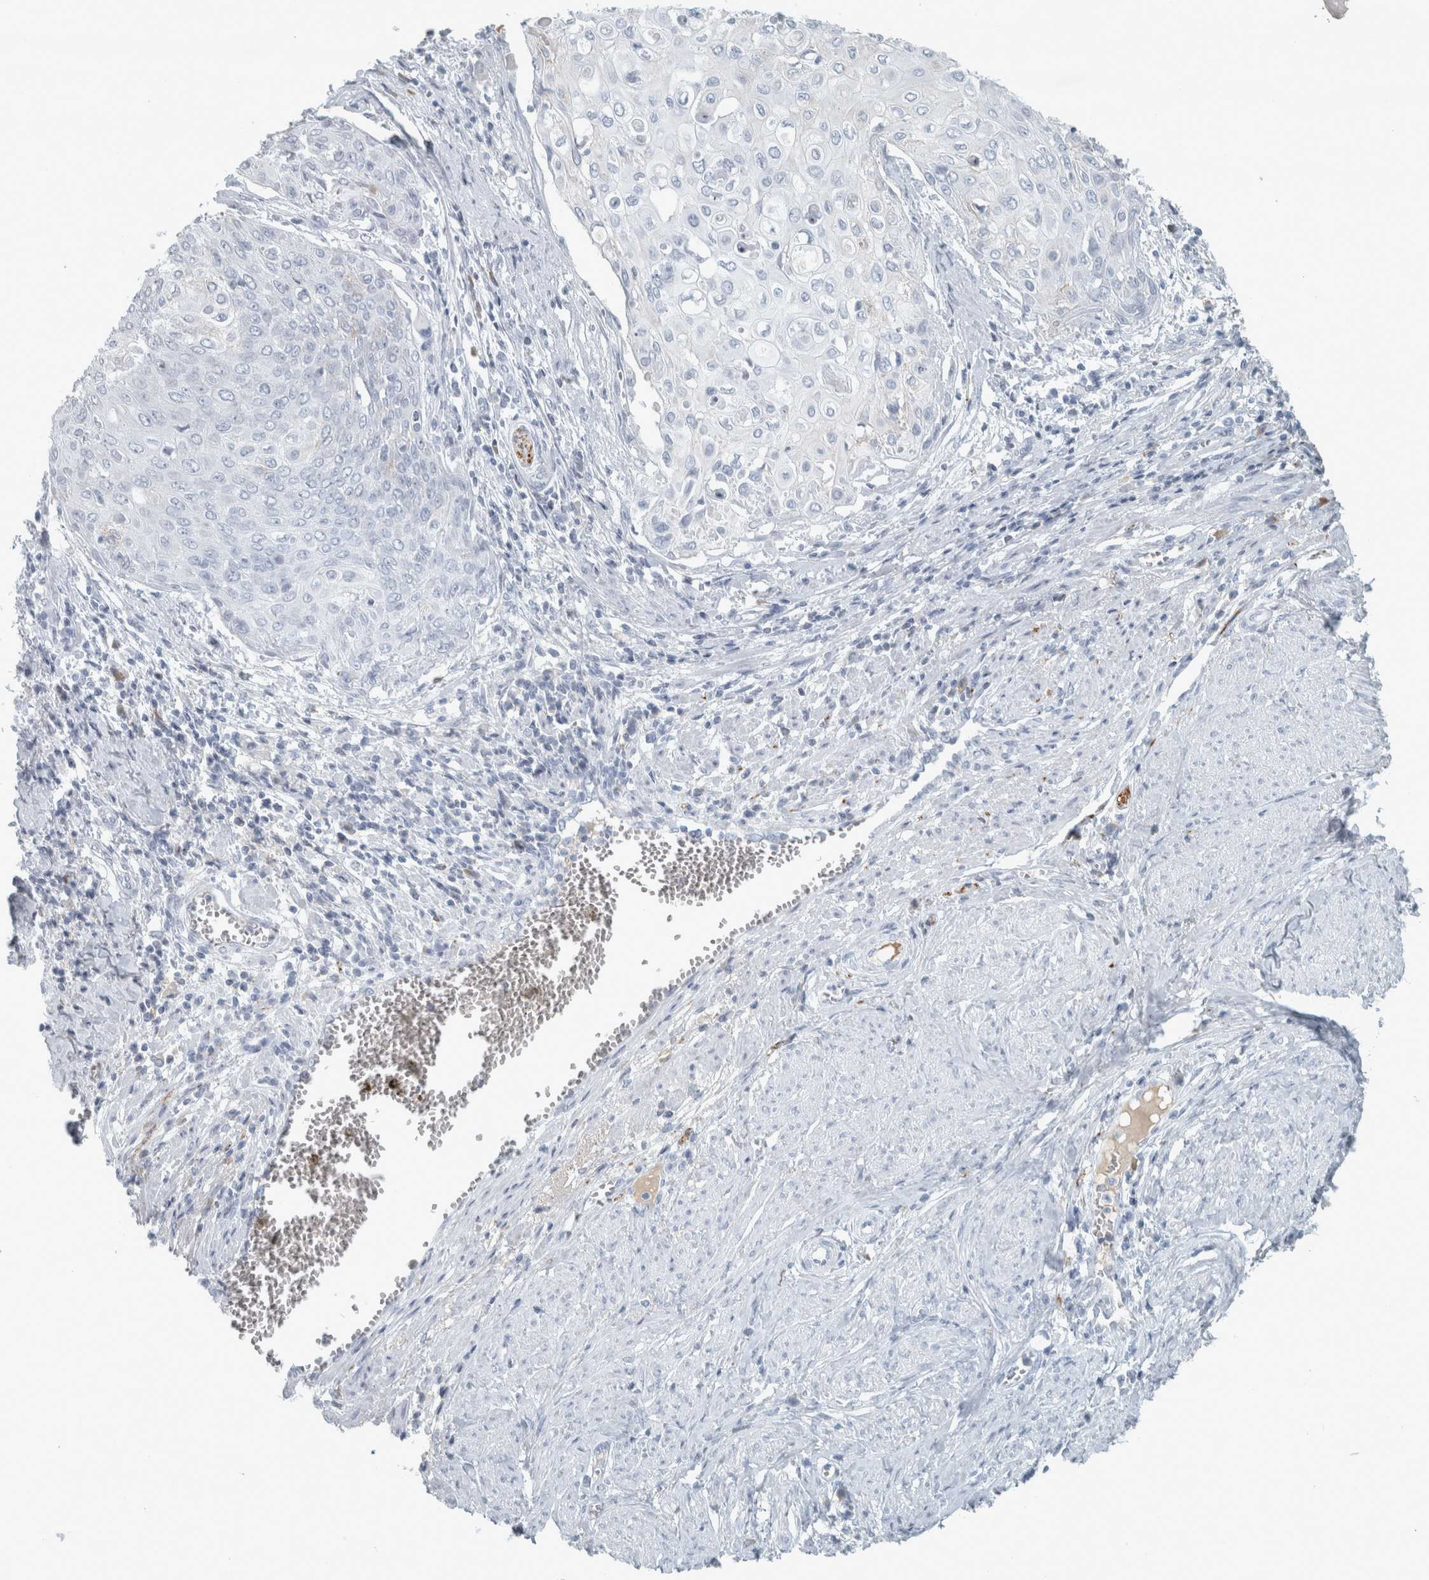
{"staining": {"intensity": "negative", "quantity": "none", "location": "none"}, "tissue": "cervical cancer", "cell_type": "Tumor cells", "image_type": "cancer", "snomed": [{"axis": "morphology", "description": "Squamous cell carcinoma, NOS"}, {"axis": "topography", "description": "Cervix"}], "caption": "Cervical squamous cell carcinoma stained for a protein using immunohistochemistry displays no staining tumor cells.", "gene": "CHL1", "patient": {"sex": "female", "age": 39}}